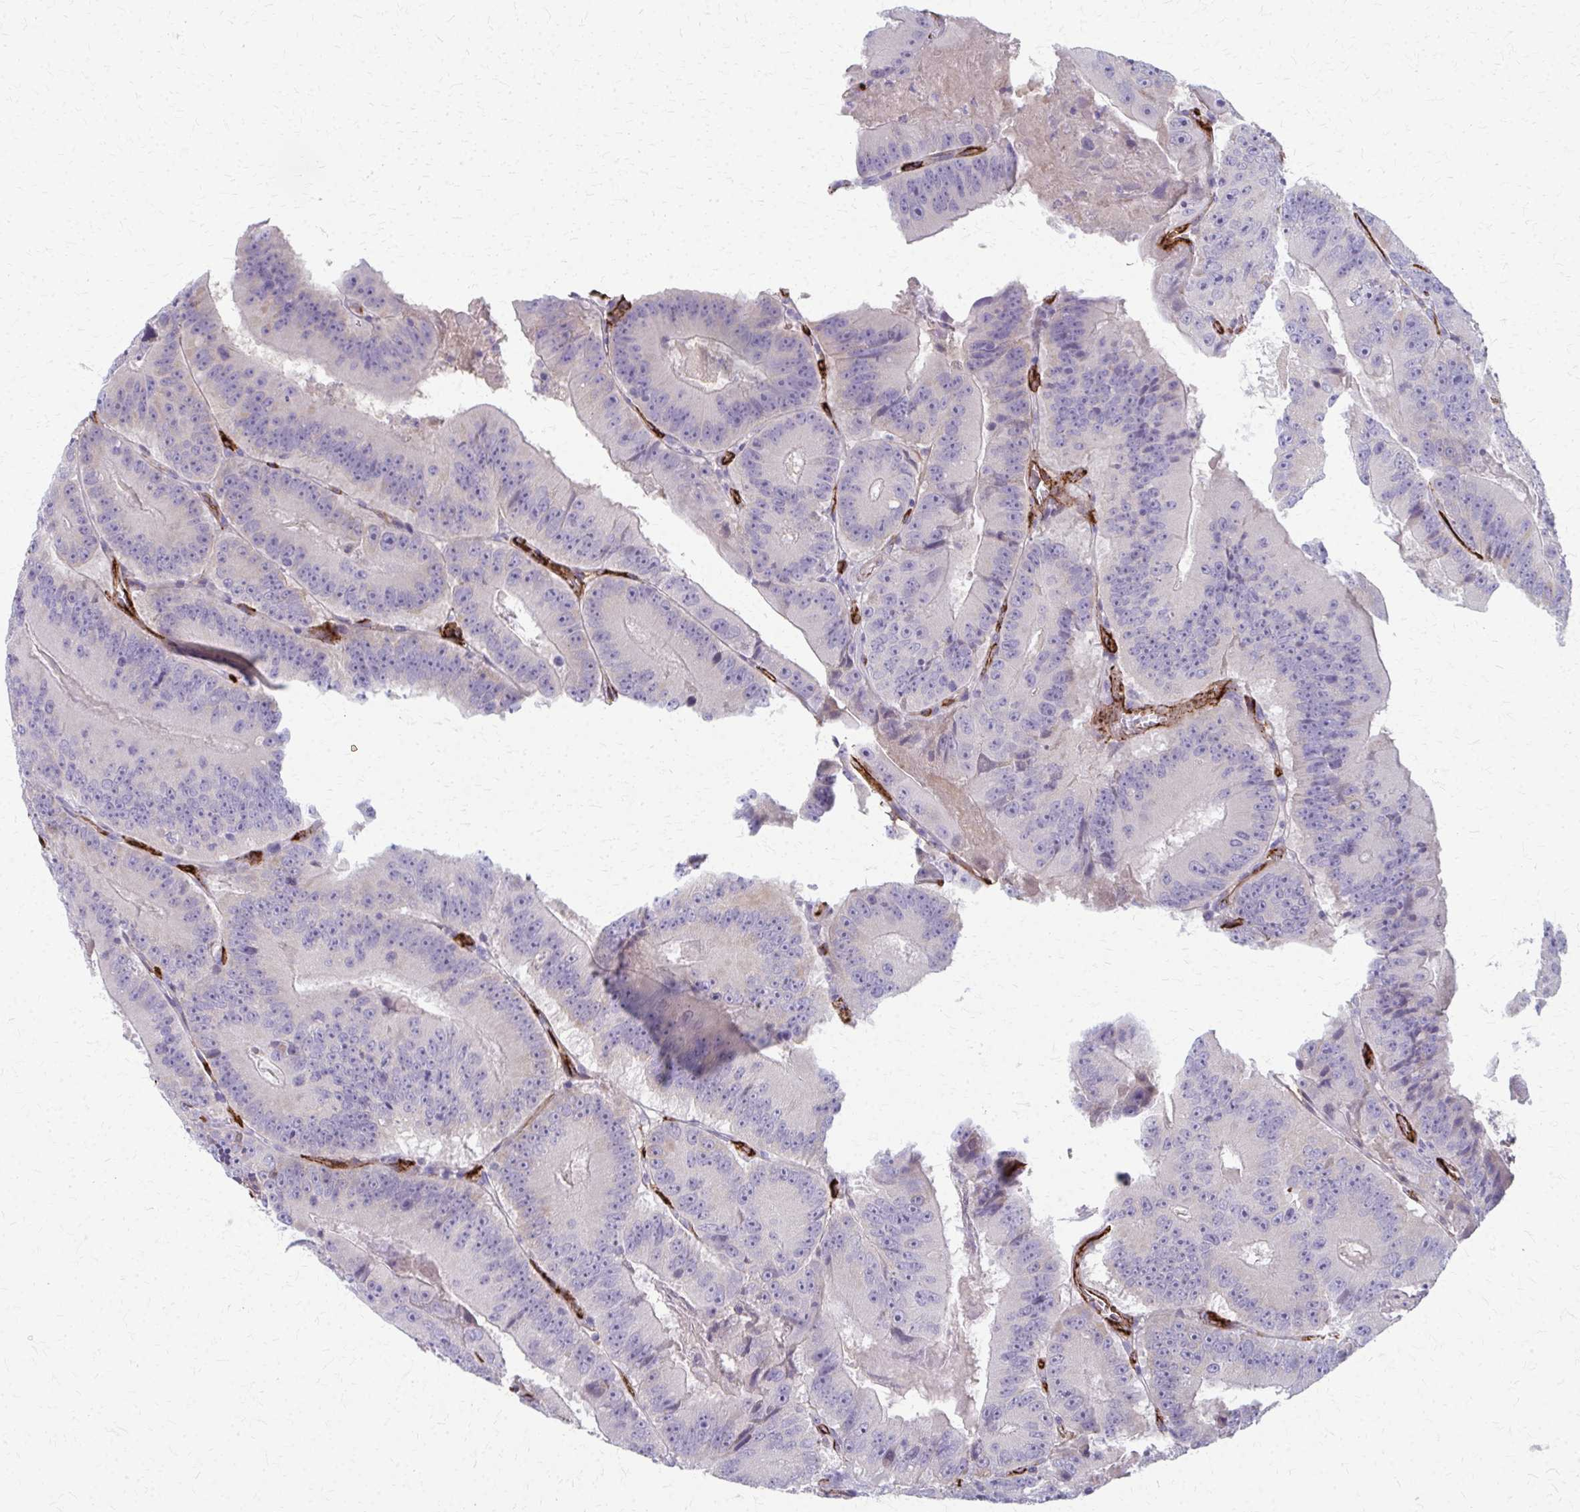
{"staining": {"intensity": "negative", "quantity": "none", "location": "none"}, "tissue": "colorectal cancer", "cell_type": "Tumor cells", "image_type": "cancer", "snomed": [{"axis": "morphology", "description": "Adenocarcinoma, NOS"}, {"axis": "topography", "description": "Colon"}], "caption": "Colorectal cancer (adenocarcinoma) was stained to show a protein in brown. There is no significant expression in tumor cells.", "gene": "ADIPOQ", "patient": {"sex": "female", "age": 86}}